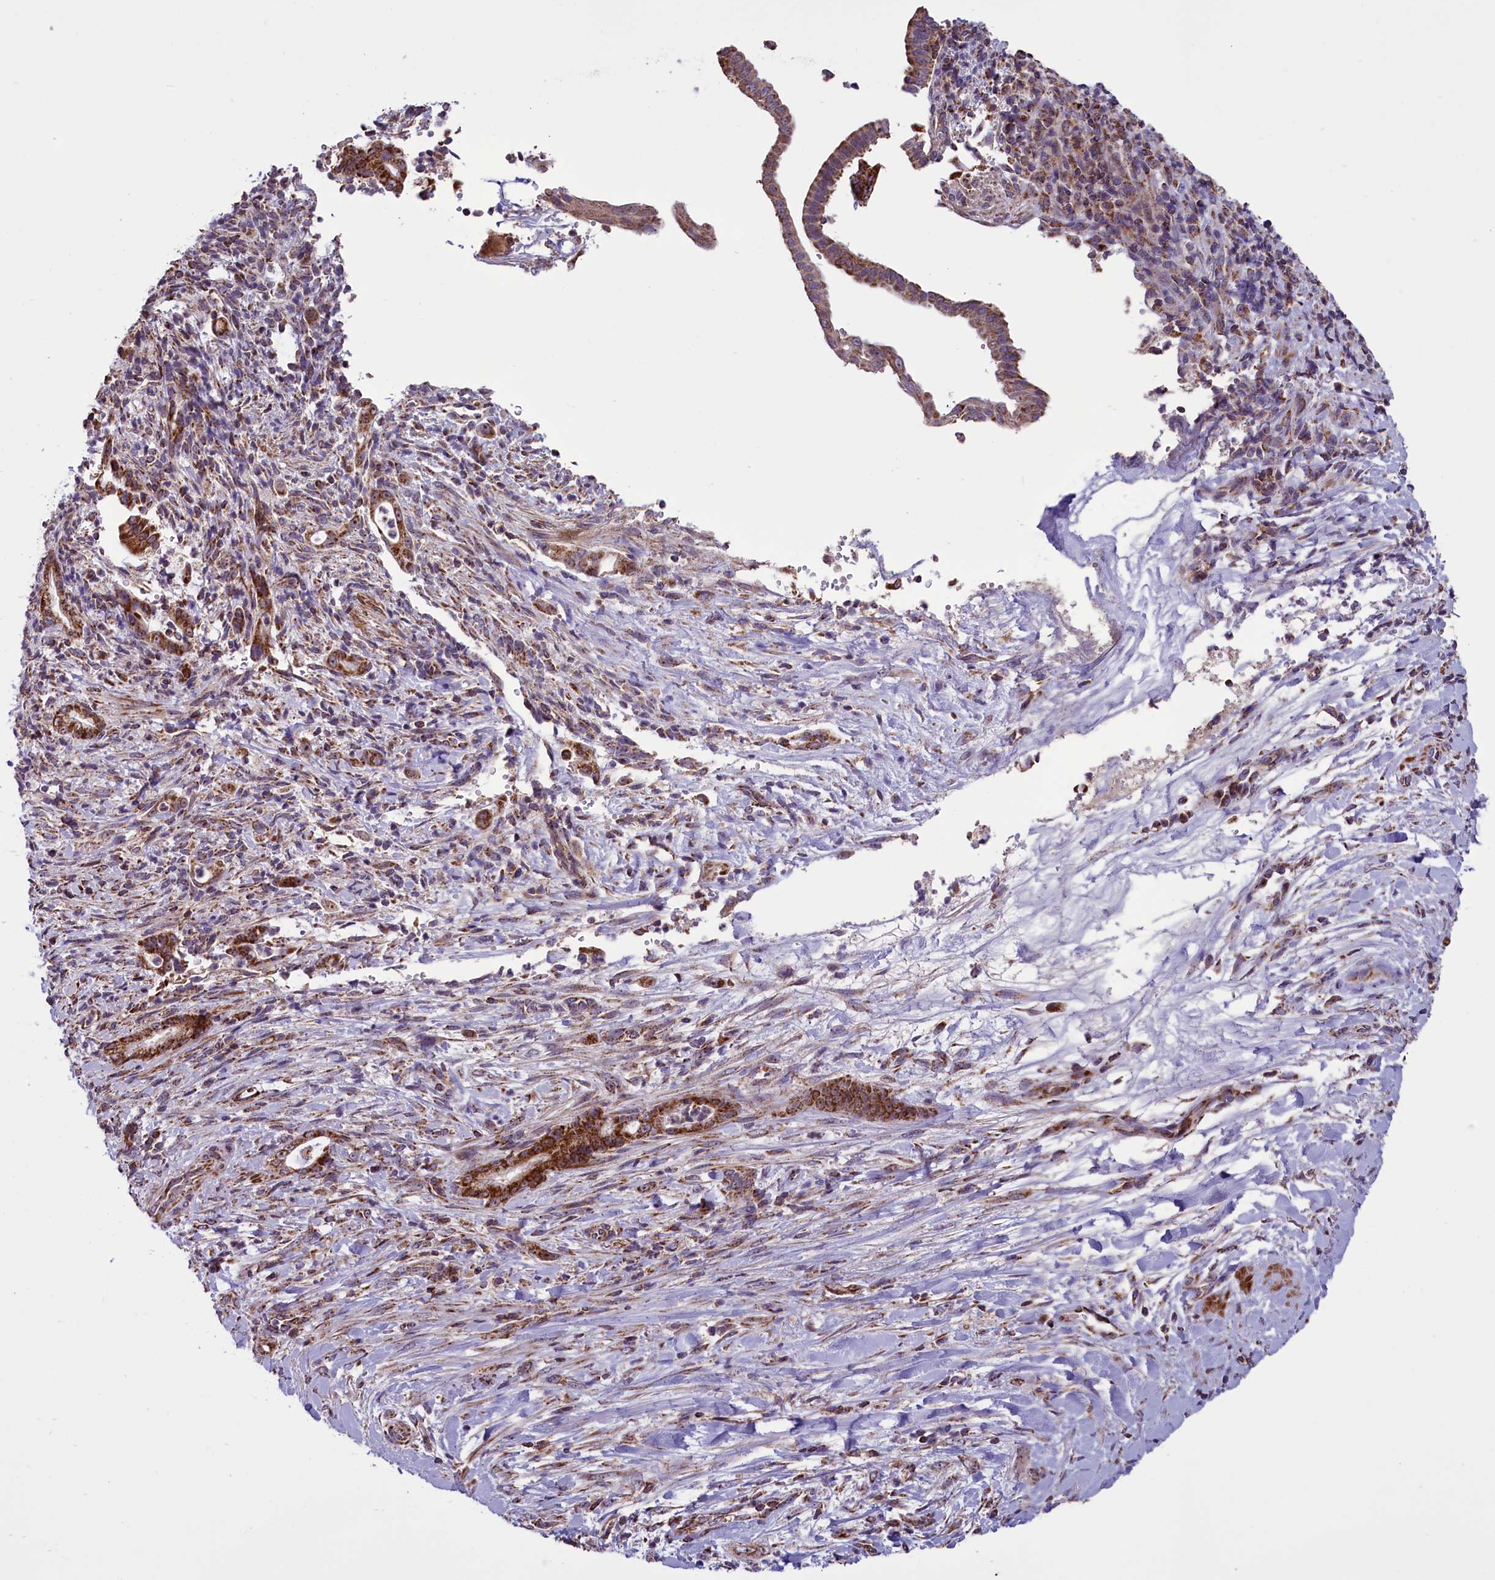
{"staining": {"intensity": "strong", "quantity": ">75%", "location": "cytoplasmic/membranous"}, "tissue": "pancreatic cancer", "cell_type": "Tumor cells", "image_type": "cancer", "snomed": [{"axis": "morphology", "description": "Normal tissue, NOS"}, {"axis": "morphology", "description": "Adenocarcinoma, NOS"}, {"axis": "topography", "description": "Pancreas"}], "caption": "Immunohistochemical staining of human adenocarcinoma (pancreatic) shows high levels of strong cytoplasmic/membranous expression in about >75% of tumor cells. (DAB (3,3'-diaminobenzidine) IHC with brightfield microscopy, high magnification).", "gene": "GLRX5", "patient": {"sex": "female", "age": 55}}